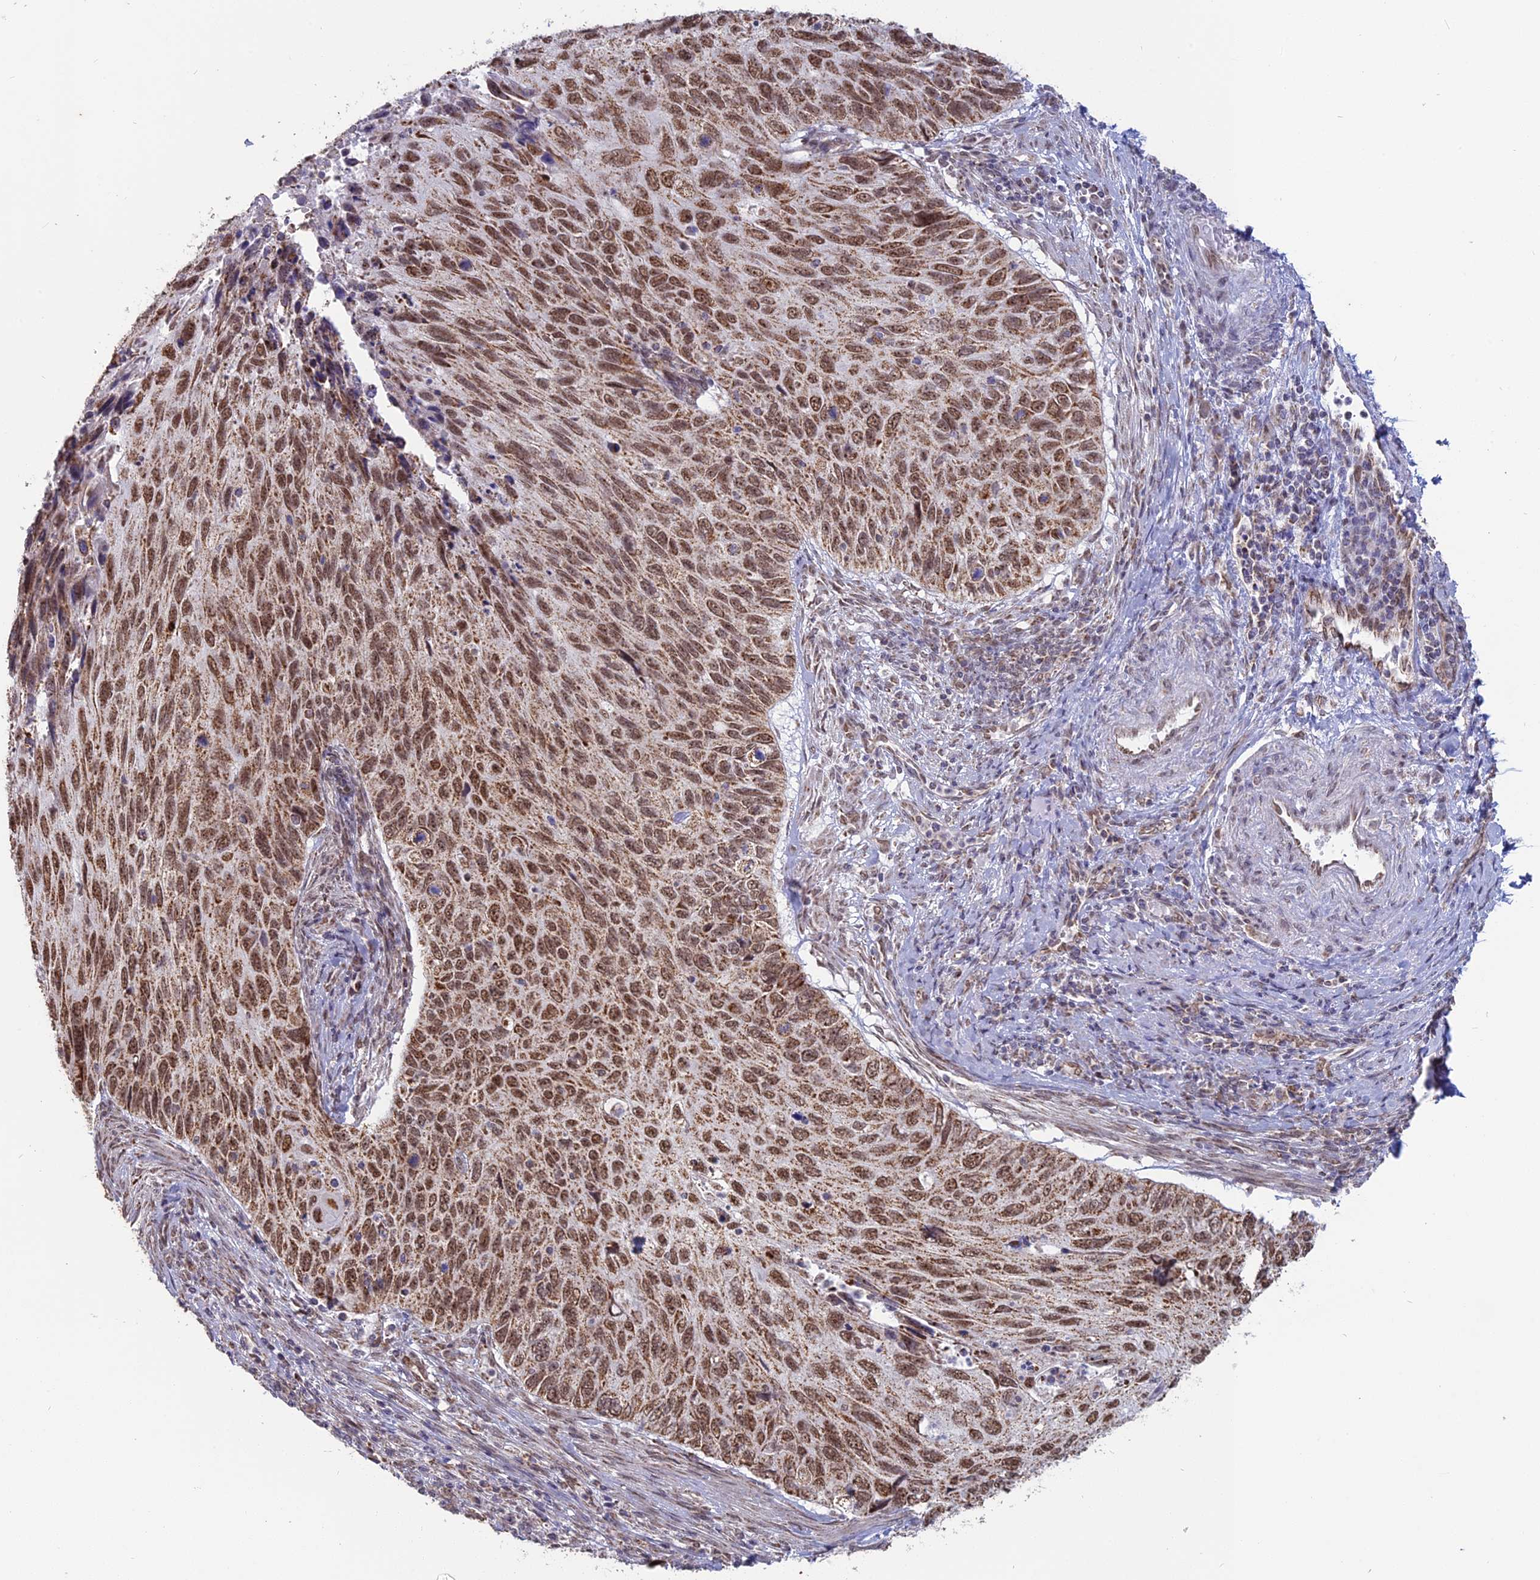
{"staining": {"intensity": "moderate", "quantity": ">75%", "location": "cytoplasmic/membranous,nuclear"}, "tissue": "cervical cancer", "cell_type": "Tumor cells", "image_type": "cancer", "snomed": [{"axis": "morphology", "description": "Squamous cell carcinoma, NOS"}, {"axis": "topography", "description": "Cervix"}], "caption": "A micrograph of human cervical squamous cell carcinoma stained for a protein shows moderate cytoplasmic/membranous and nuclear brown staining in tumor cells.", "gene": "ARHGAP40", "patient": {"sex": "female", "age": 70}}